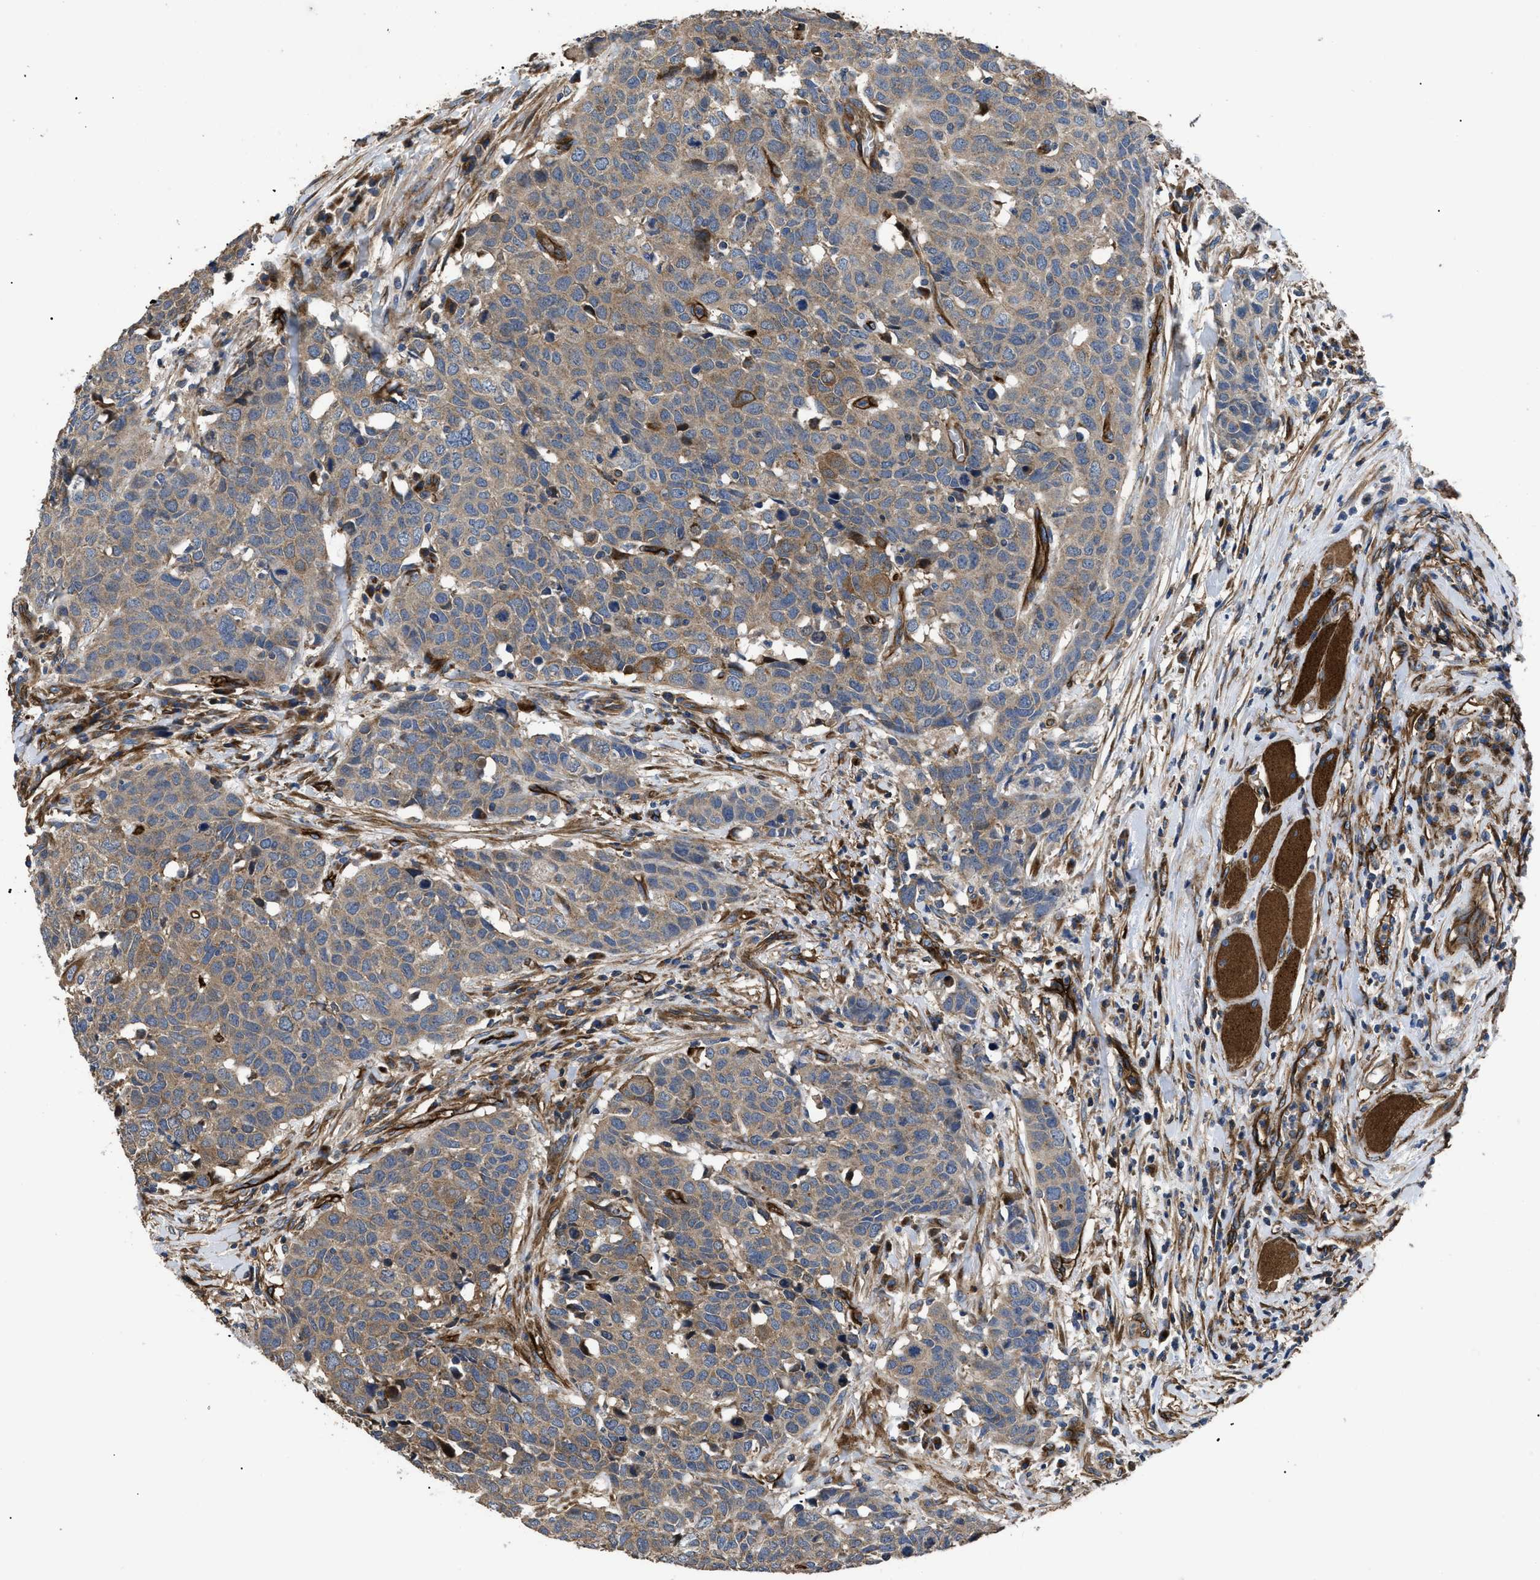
{"staining": {"intensity": "weak", "quantity": ">75%", "location": "cytoplasmic/membranous"}, "tissue": "head and neck cancer", "cell_type": "Tumor cells", "image_type": "cancer", "snomed": [{"axis": "morphology", "description": "Squamous cell carcinoma, NOS"}, {"axis": "topography", "description": "Head-Neck"}], "caption": "Protein staining reveals weak cytoplasmic/membranous positivity in about >75% of tumor cells in squamous cell carcinoma (head and neck). Using DAB (3,3'-diaminobenzidine) (brown) and hematoxylin (blue) stains, captured at high magnification using brightfield microscopy.", "gene": "NT5E", "patient": {"sex": "male", "age": 66}}